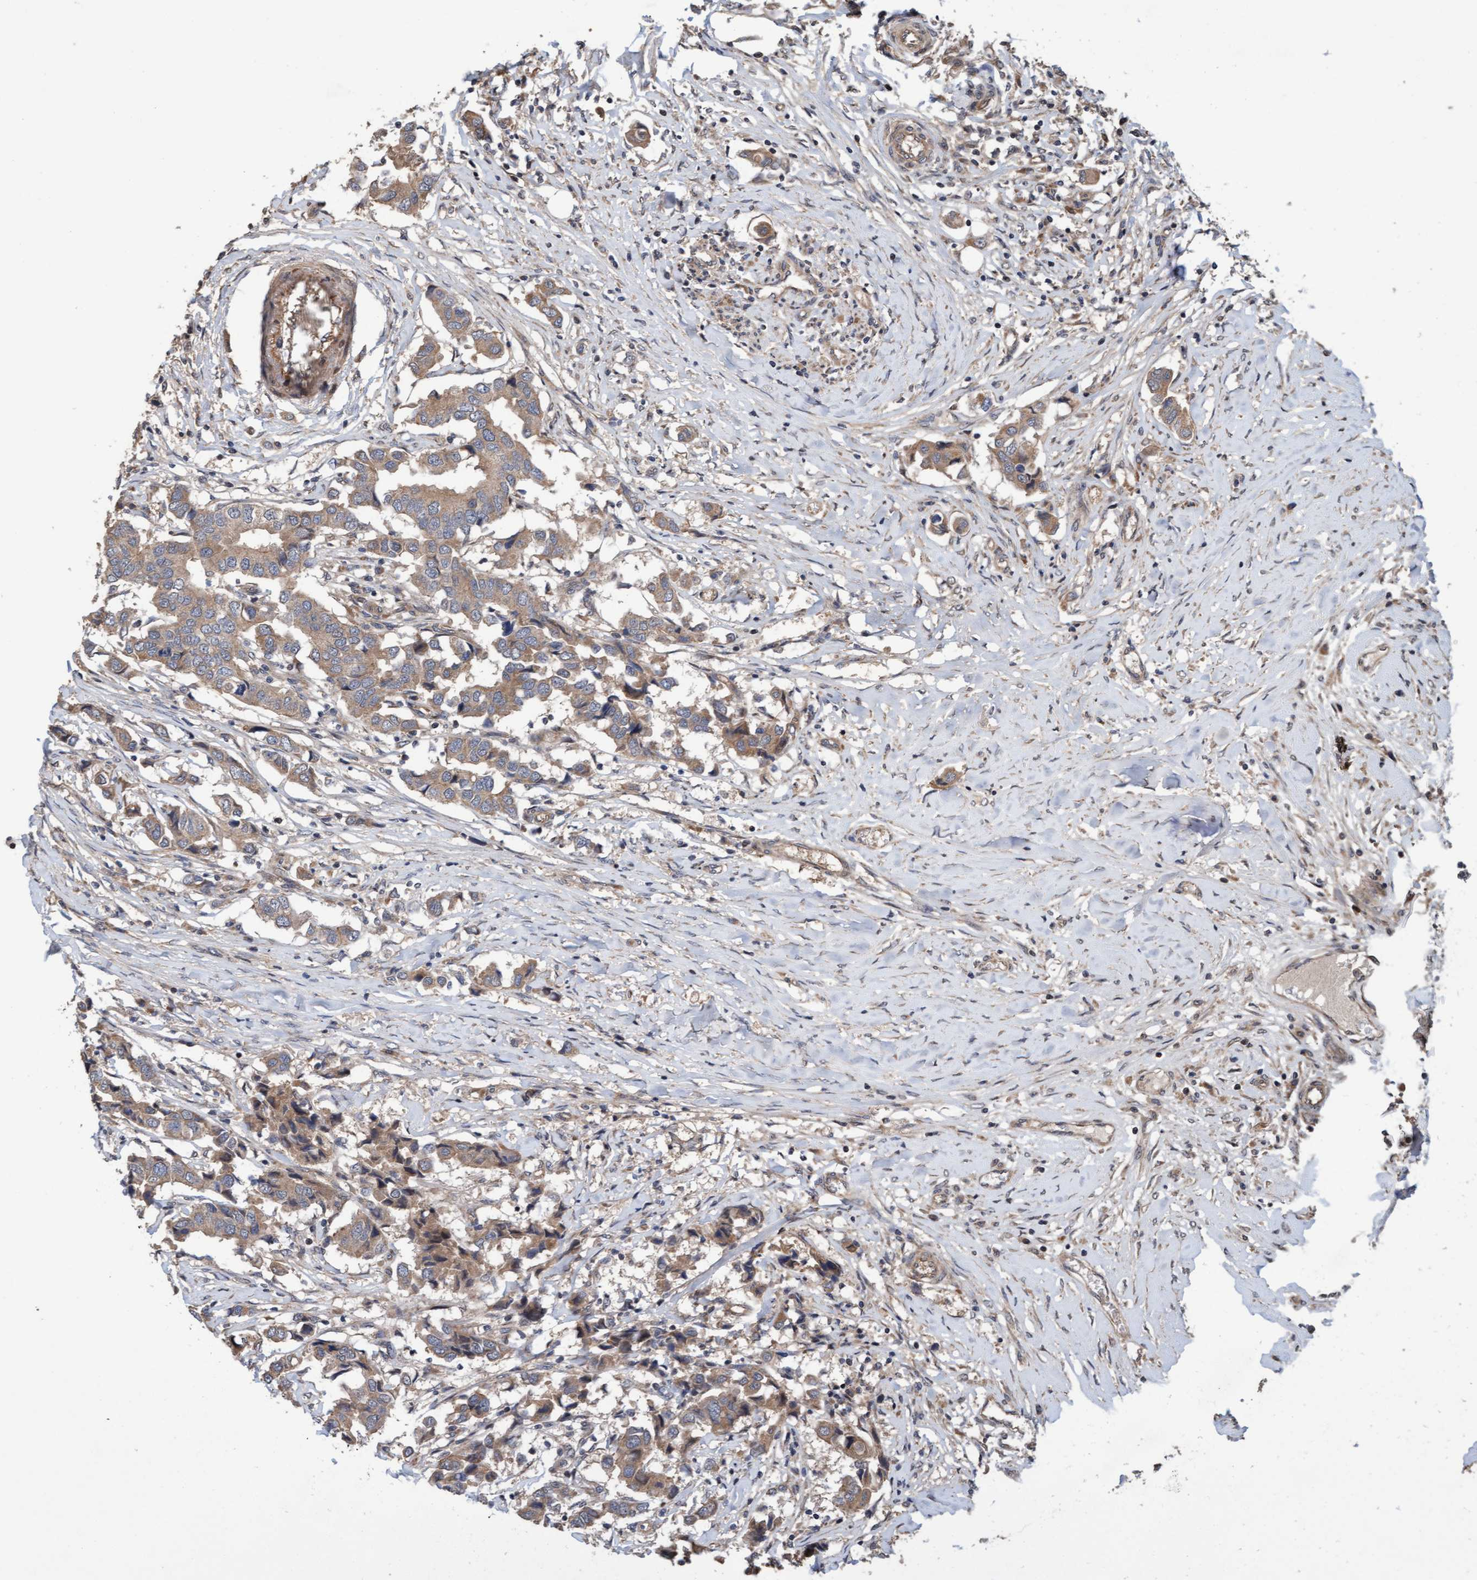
{"staining": {"intensity": "weak", "quantity": ">75%", "location": "cytoplasmic/membranous"}, "tissue": "breast cancer", "cell_type": "Tumor cells", "image_type": "cancer", "snomed": [{"axis": "morphology", "description": "Duct carcinoma"}, {"axis": "topography", "description": "Breast"}], "caption": "Protein expression analysis of human breast cancer reveals weak cytoplasmic/membranous staining in about >75% of tumor cells. Nuclei are stained in blue.", "gene": "MLXIP", "patient": {"sex": "female", "age": 80}}